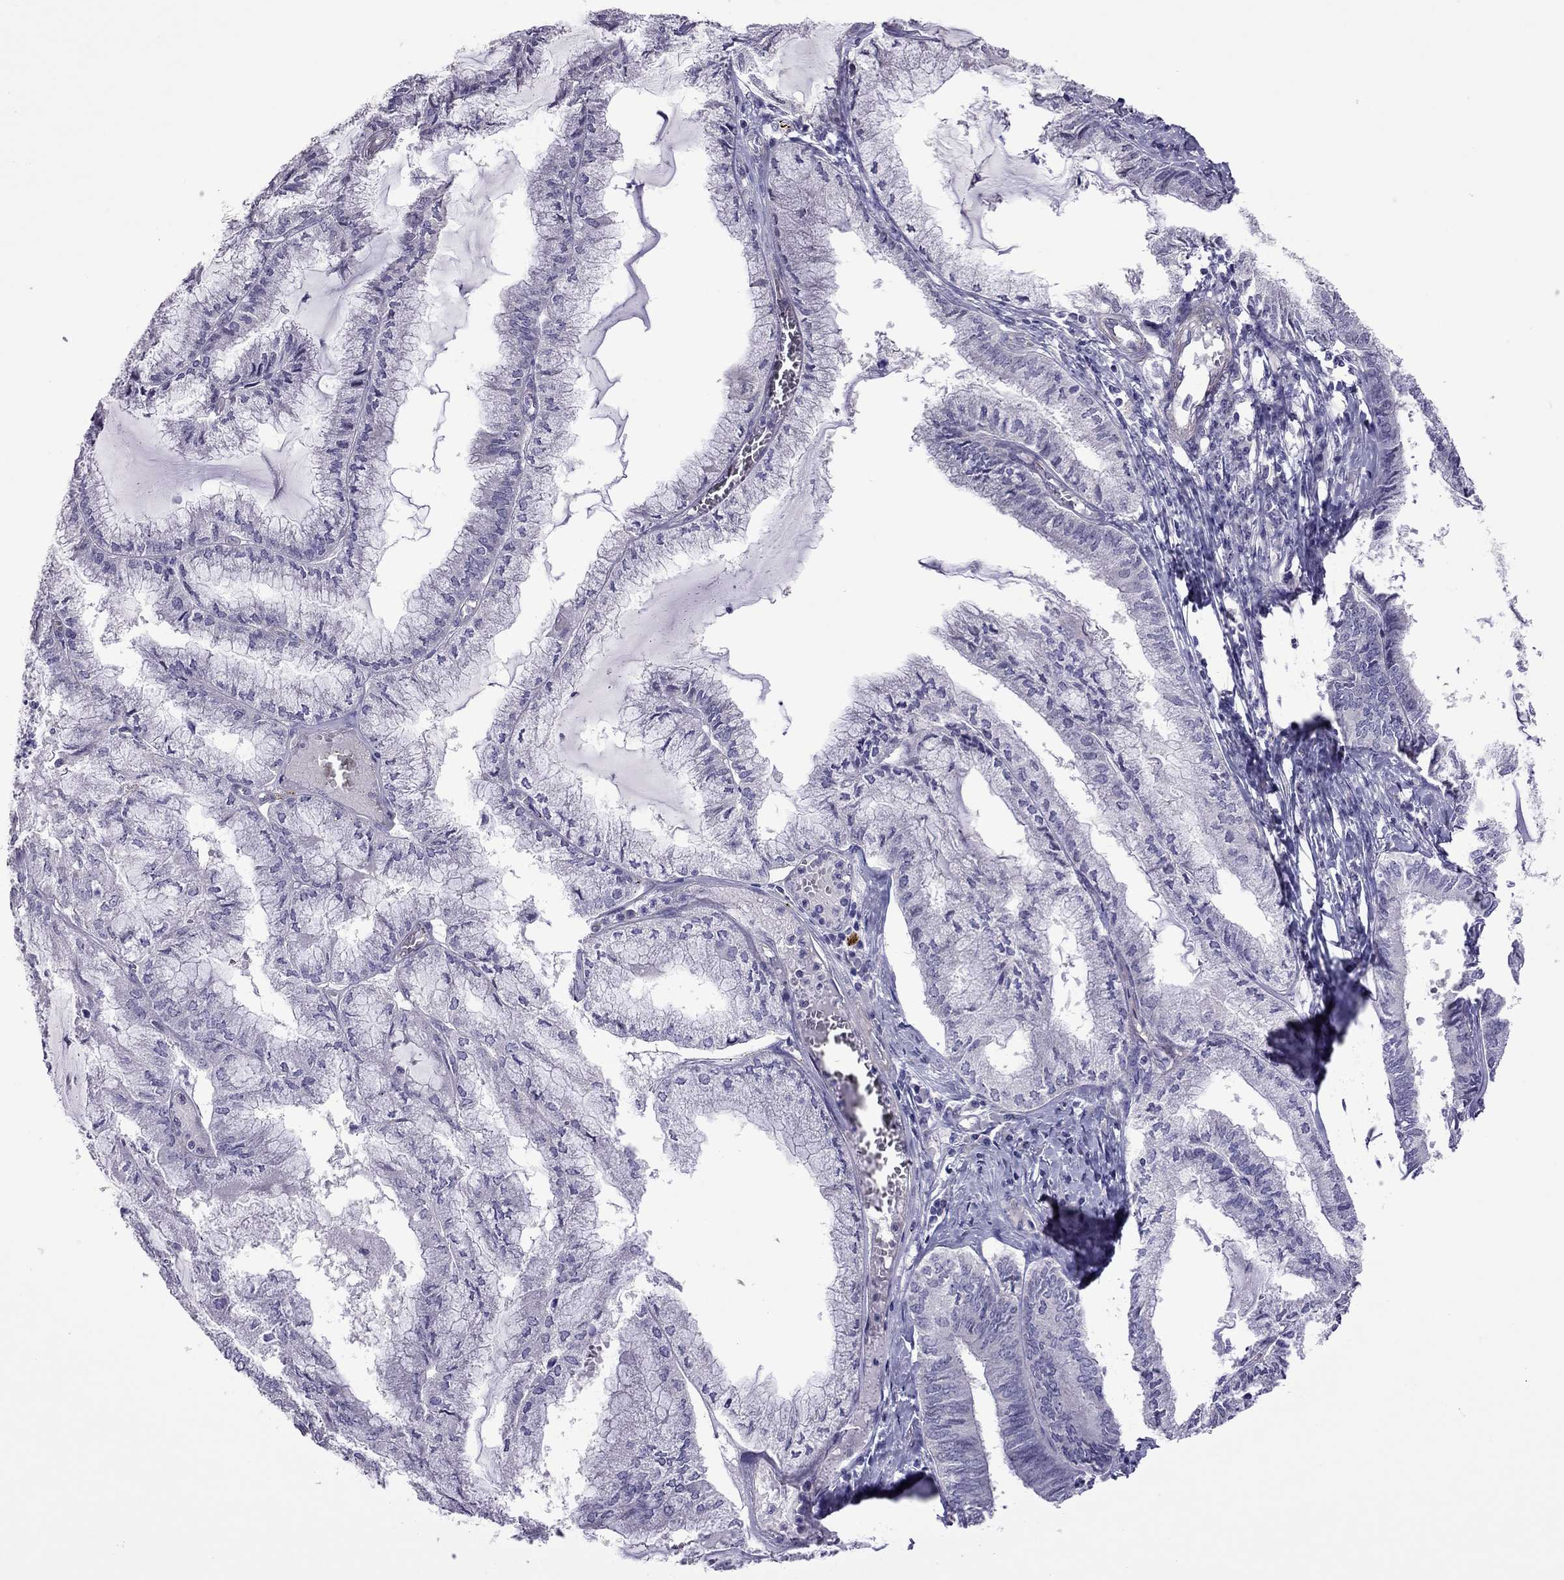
{"staining": {"intensity": "negative", "quantity": "none", "location": "none"}, "tissue": "endometrial cancer", "cell_type": "Tumor cells", "image_type": "cancer", "snomed": [{"axis": "morphology", "description": "Carcinoma, NOS"}, {"axis": "topography", "description": "Endometrium"}], "caption": "This histopathology image is of endometrial cancer stained with IHC to label a protein in brown with the nuclei are counter-stained blue. There is no positivity in tumor cells.", "gene": "SLC16A8", "patient": {"sex": "female", "age": 62}}